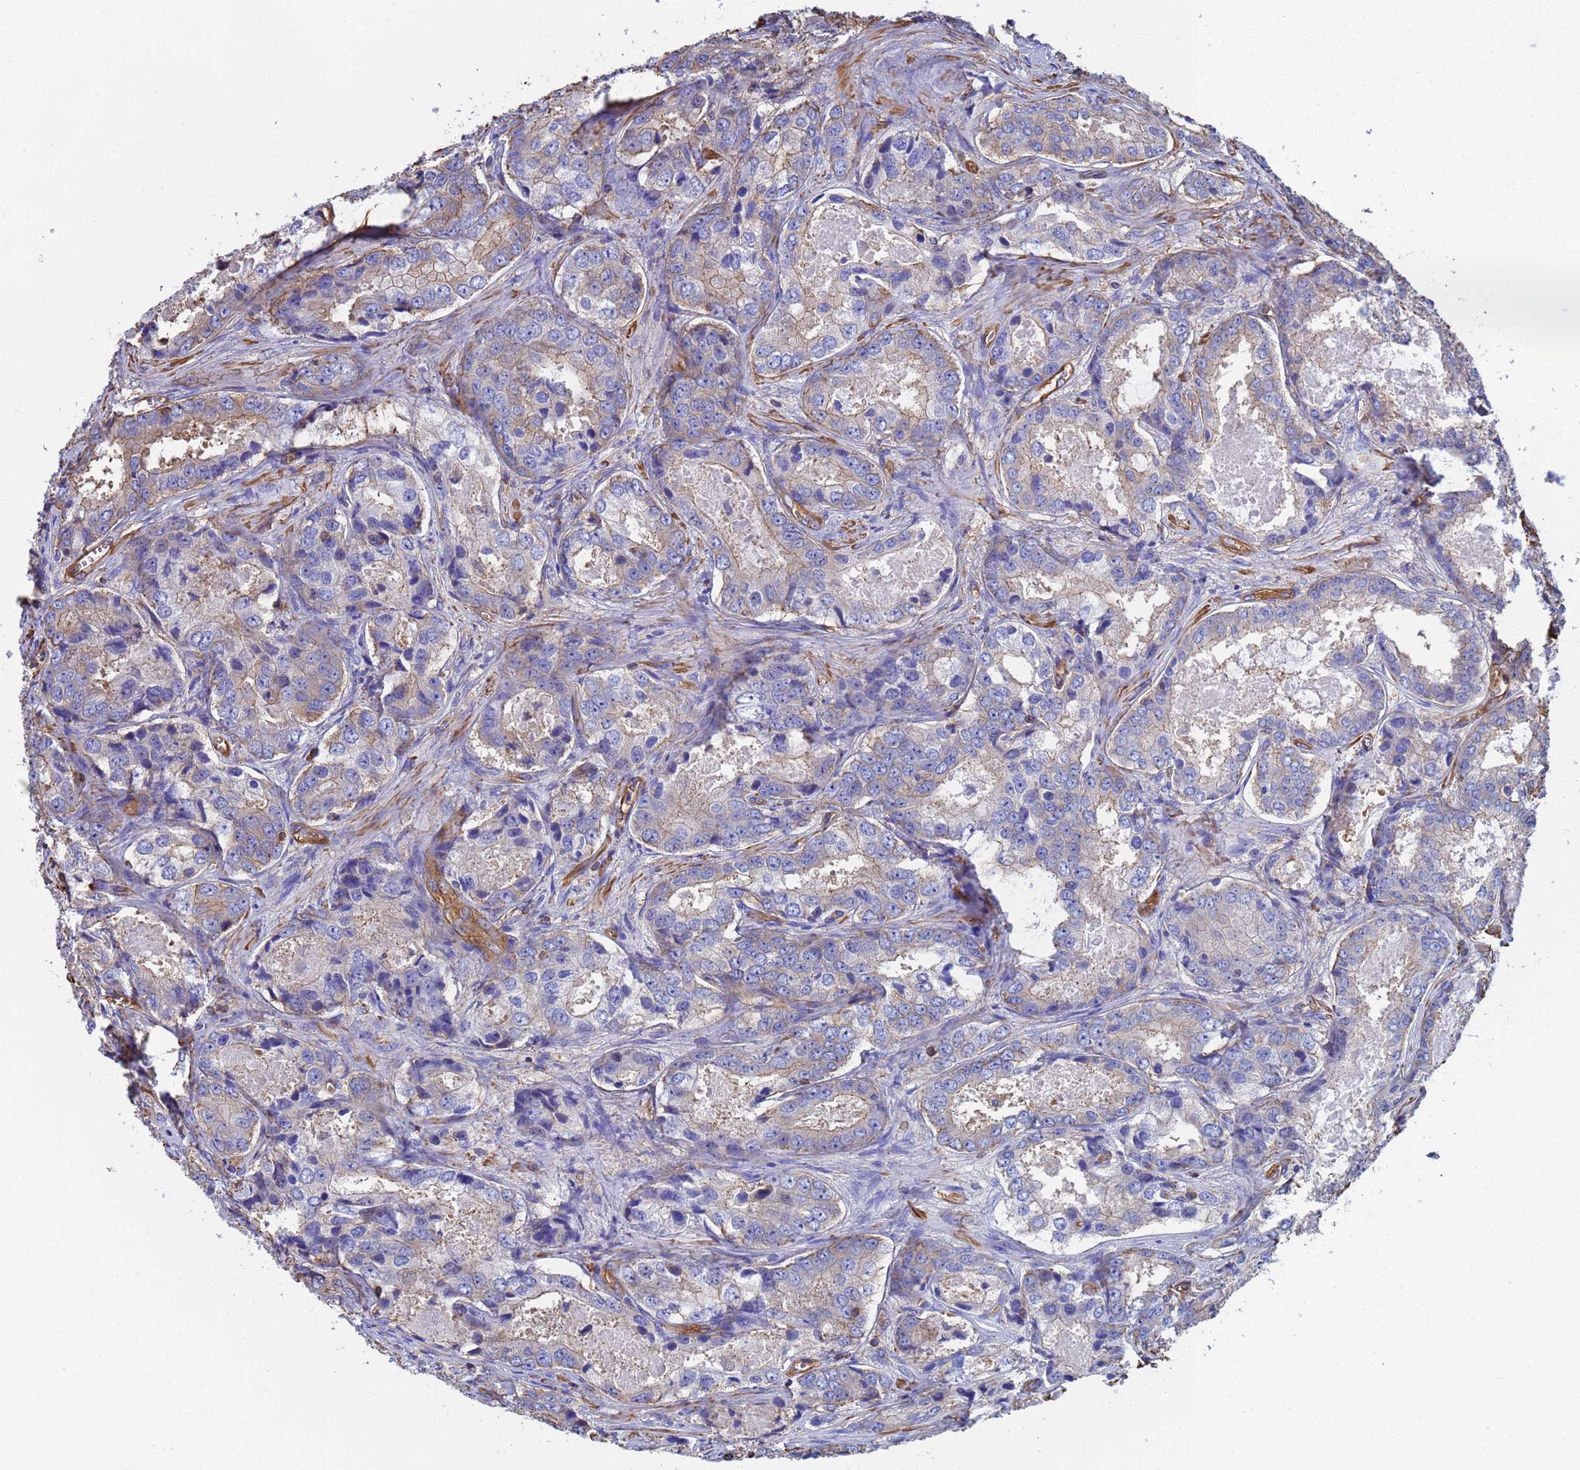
{"staining": {"intensity": "weak", "quantity": "<25%", "location": "cytoplasmic/membranous"}, "tissue": "prostate cancer", "cell_type": "Tumor cells", "image_type": "cancer", "snomed": [{"axis": "morphology", "description": "Adenocarcinoma, Low grade"}, {"axis": "topography", "description": "Prostate"}], "caption": "This is an immunohistochemistry (IHC) image of prostate cancer (adenocarcinoma (low-grade)). There is no positivity in tumor cells.", "gene": "MYL12A", "patient": {"sex": "male", "age": 68}}